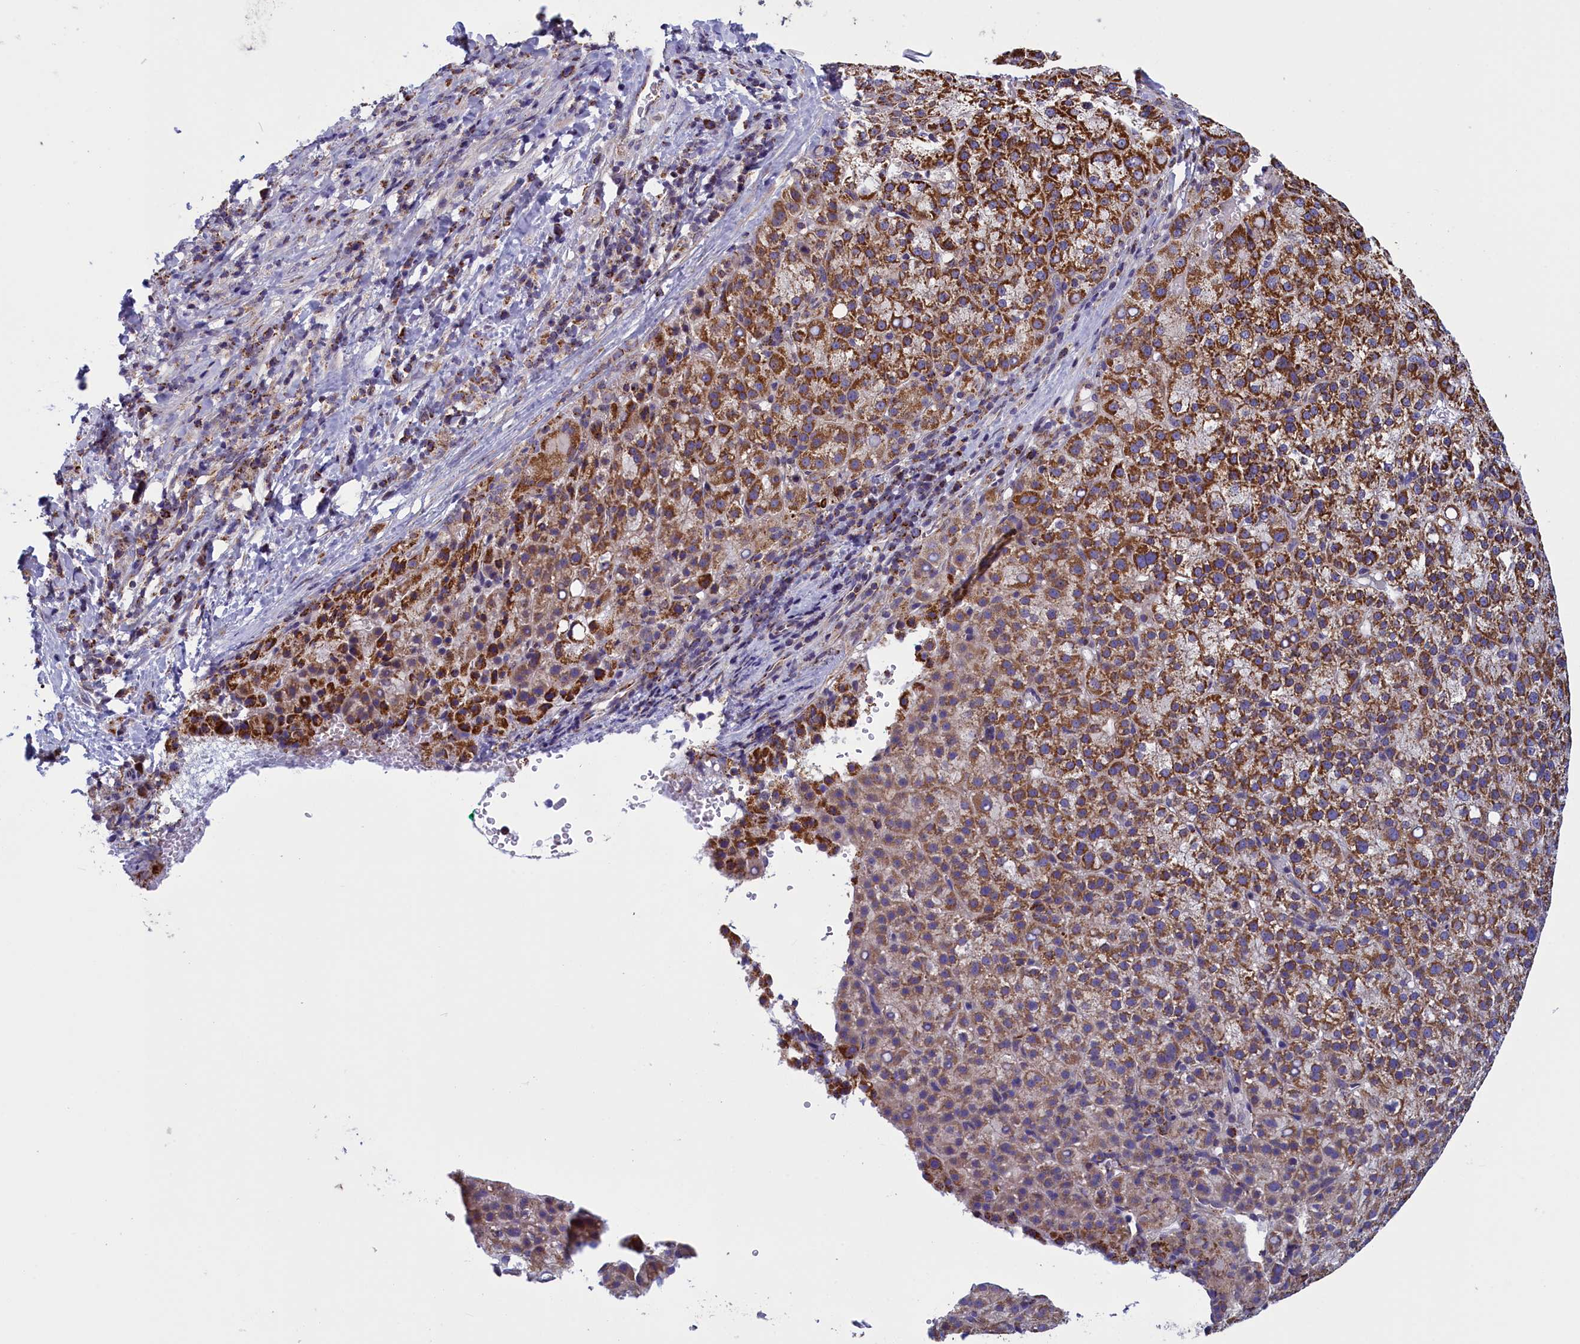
{"staining": {"intensity": "strong", "quantity": ">75%", "location": "cytoplasmic/membranous"}, "tissue": "liver cancer", "cell_type": "Tumor cells", "image_type": "cancer", "snomed": [{"axis": "morphology", "description": "Carcinoma, Hepatocellular, NOS"}, {"axis": "topography", "description": "Liver"}], "caption": "Liver cancer (hepatocellular carcinoma) stained for a protein displays strong cytoplasmic/membranous positivity in tumor cells. Nuclei are stained in blue.", "gene": "IFT122", "patient": {"sex": "female", "age": 58}}